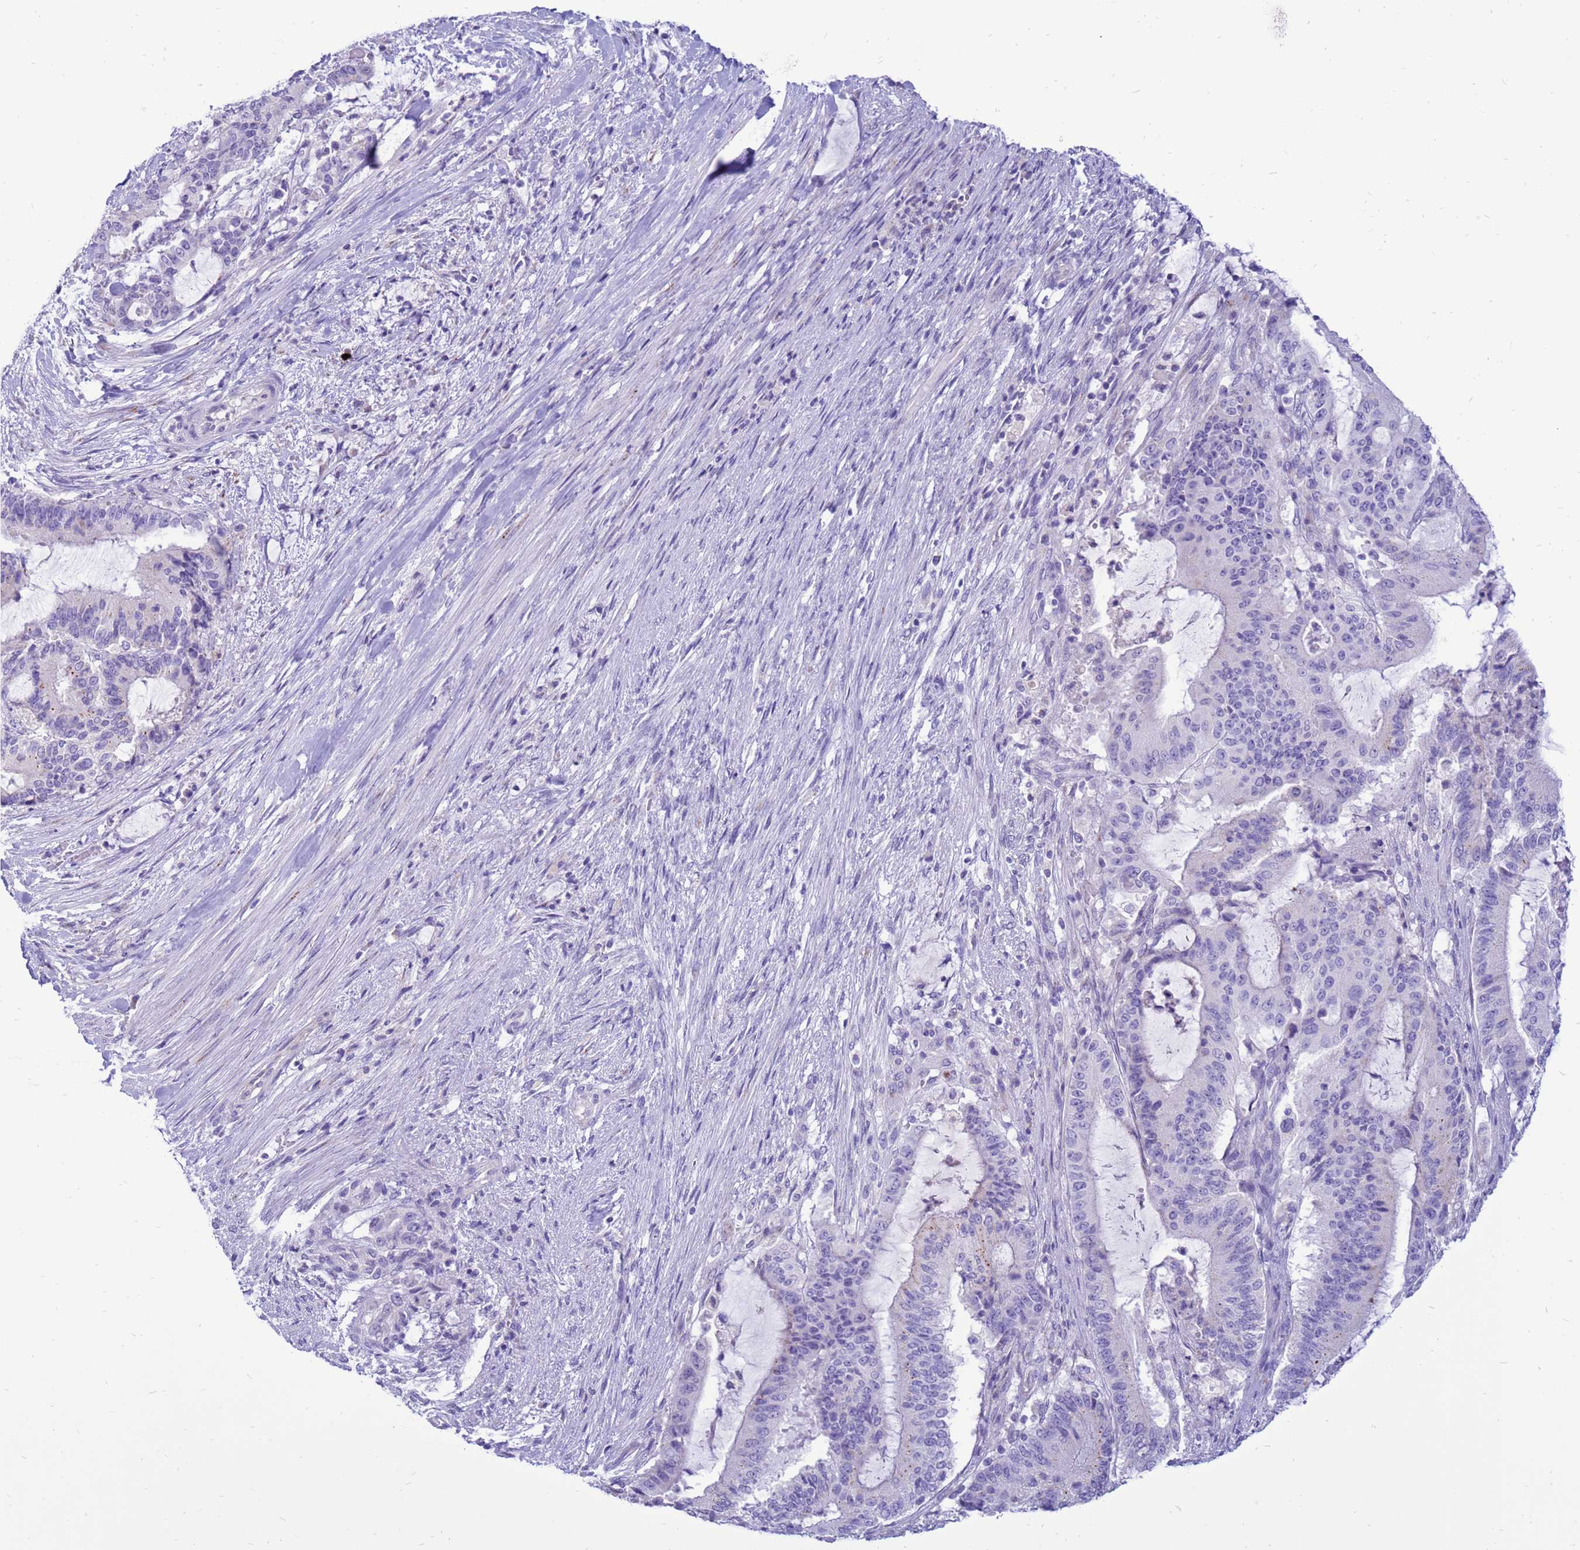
{"staining": {"intensity": "weak", "quantity": "<25%", "location": "cytoplasmic/membranous"}, "tissue": "liver cancer", "cell_type": "Tumor cells", "image_type": "cancer", "snomed": [{"axis": "morphology", "description": "Normal tissue, NOS"}, {"axis": "morphology", "description": "Cholangiocarcinoma"}, {"axis": "topography", "description": "Liver"}, {"axis": "topography", "description": "Peripheral nerve tissue"}], "caption": "High power microscopy photomicrograph of an immunohistochemistry photomicrograph of liver cholangiocarcinoma, revealing no significant expression in tumor cells.", "gene": "PDE10A", "patient": {"sex": "female", "age": 73}}